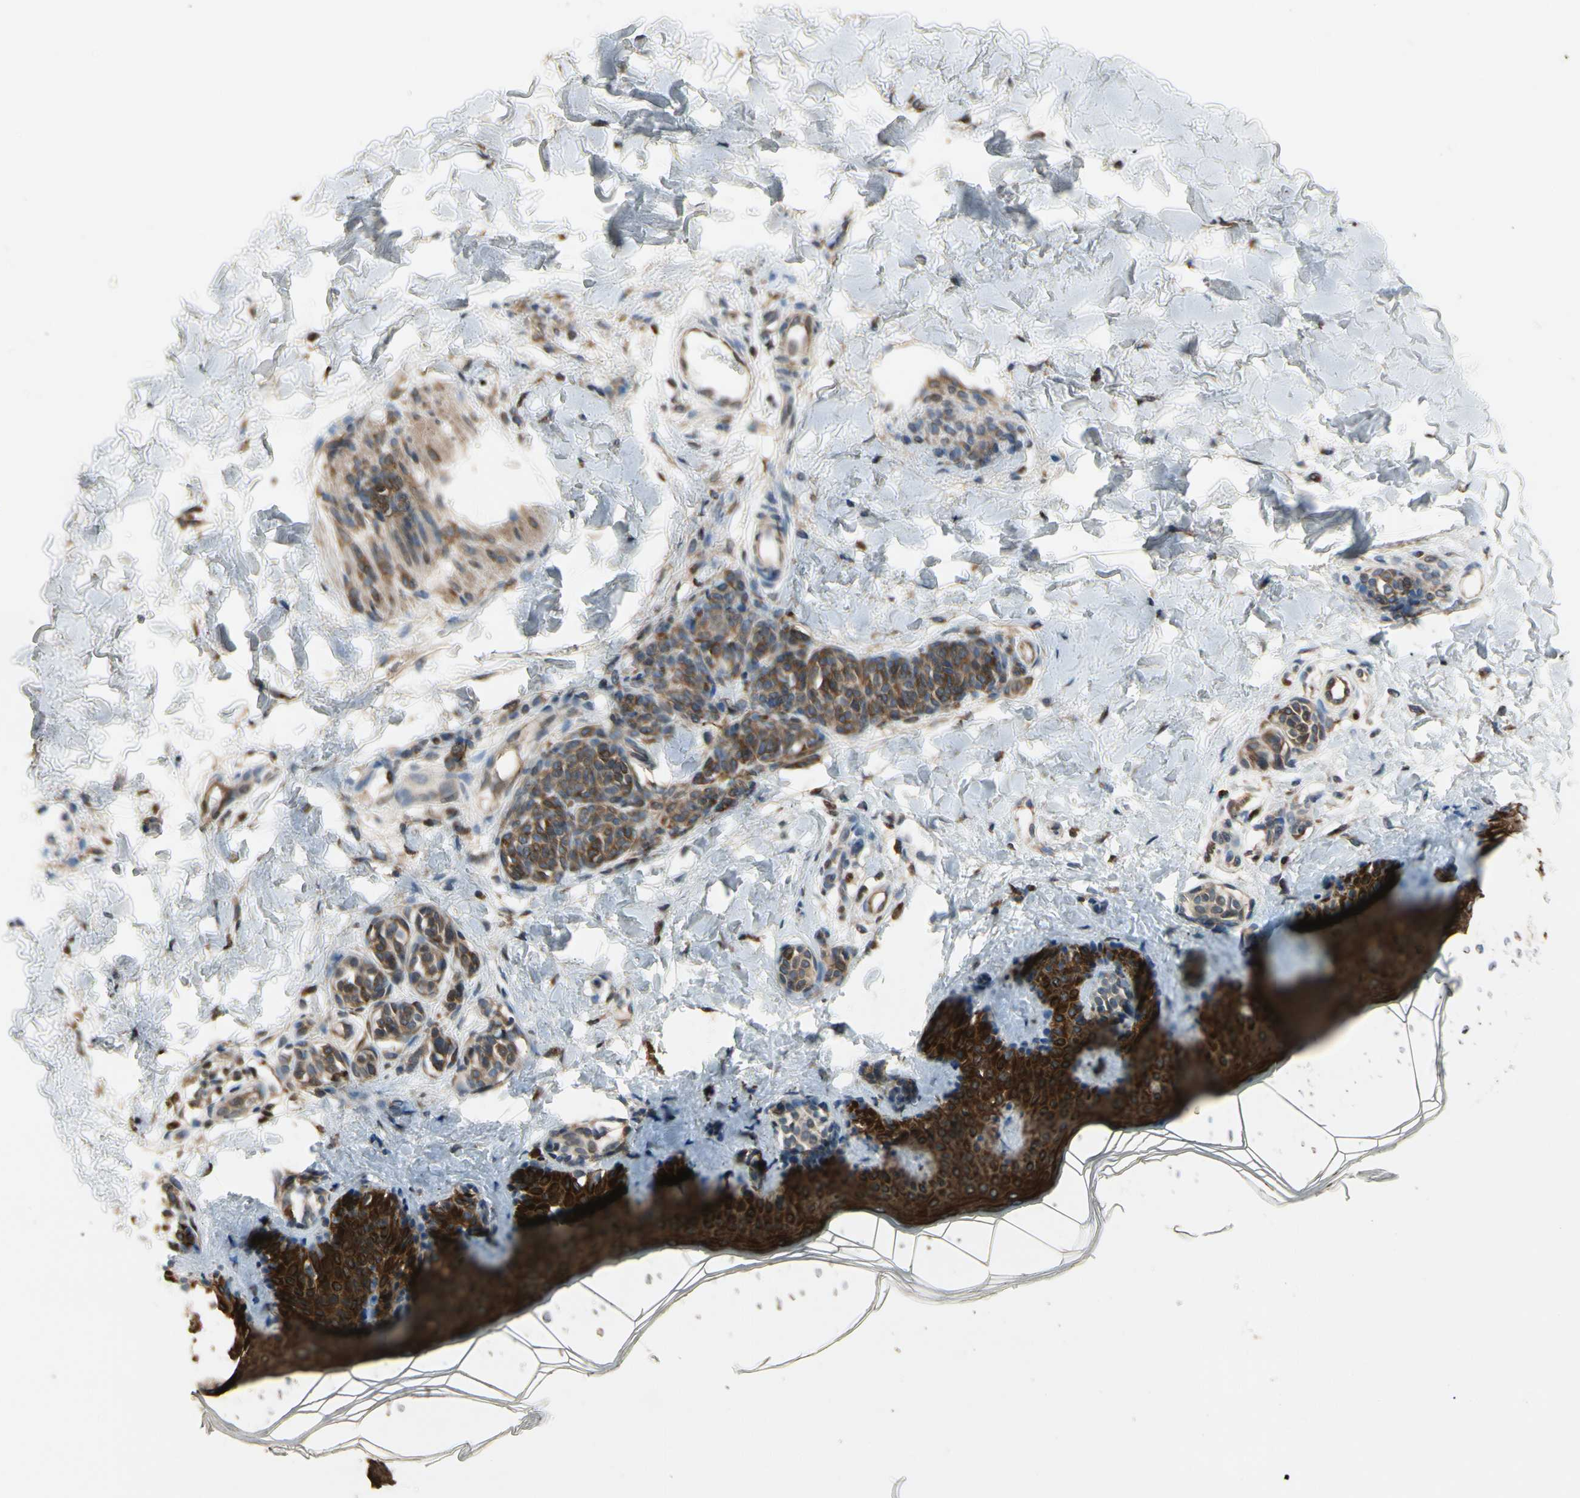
{"staining": {"intensity": "moderate", "quantity": ">75%", "location": "cytoplasmic/membranous,nuclear"}, "tissue": "skin", "cell_type": "Fibroblasts", "image_type": "normal", "snomed": [{"axis": "morphology", "description": "Normal tissue, NOS"}, {"axis": "topography", "description": "Skin"}], "caption": "Immunohistochemical staining of unremarkable skin displays medium levels of moderate cytoplasmic/membranous,nuclear expression in approximately >75% of fibroblasts.", "gene": "CGREF1", "patient": {"sex": "male", "age": 16}}